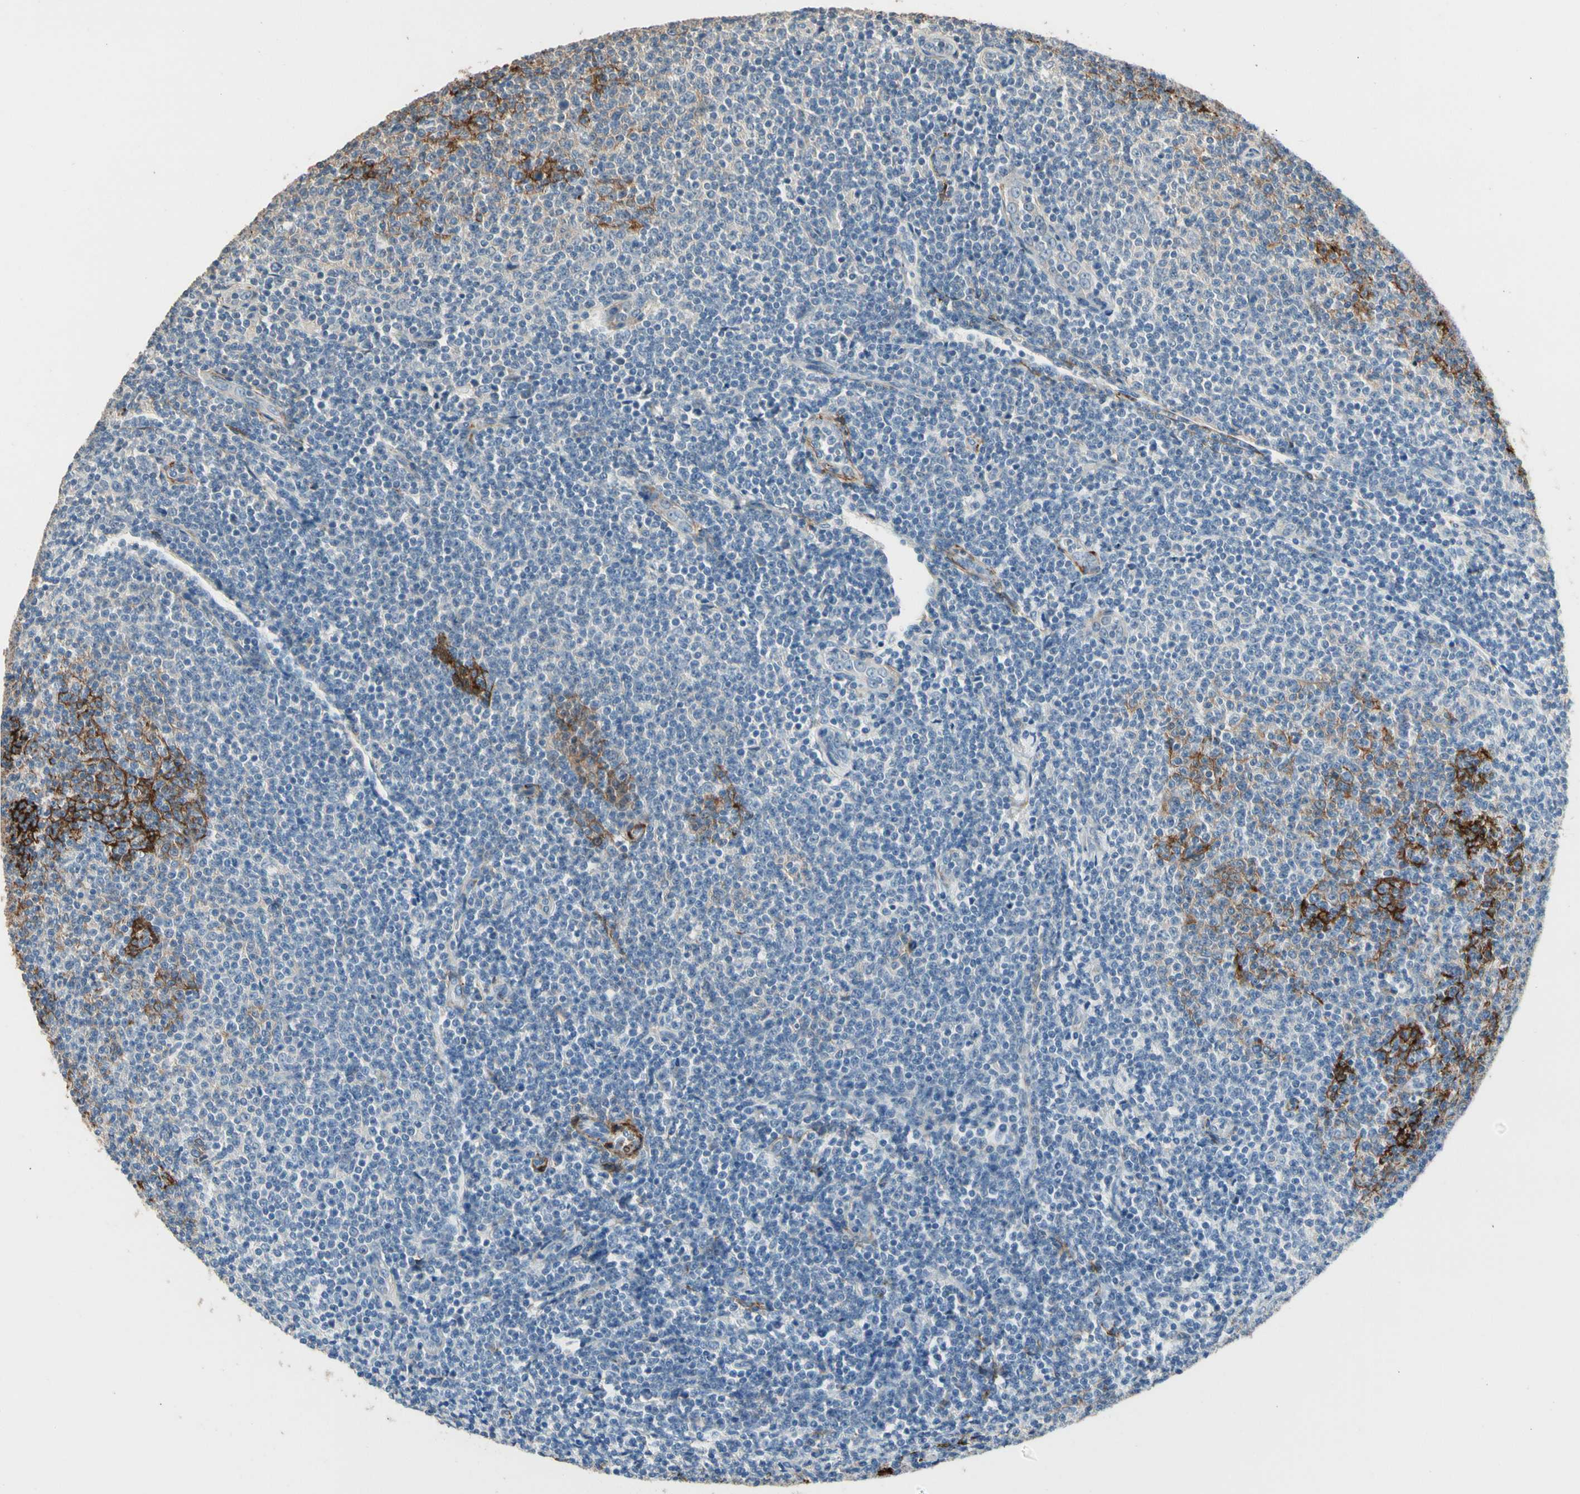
{"staining": {"intensity": "negative", "quantity": "none", "location": "none"}, "tissue": "lymphoma", "cell_type": "Tumor cells", "image_type": "cancer", "snomed": [{"axis": "morphology", "description": "Malignant lymphoma, non-Hodgkin's type, Low grade"}, {"axis": "topography", "description": "Lymph node"}], "caption": "IHC photomicrograph of human lymphoma stained for a protein (brown), which demonstrates no staining in tumor cells.", "gene": "SUSD2", "patient": {"sex": "male", "age": 66}}